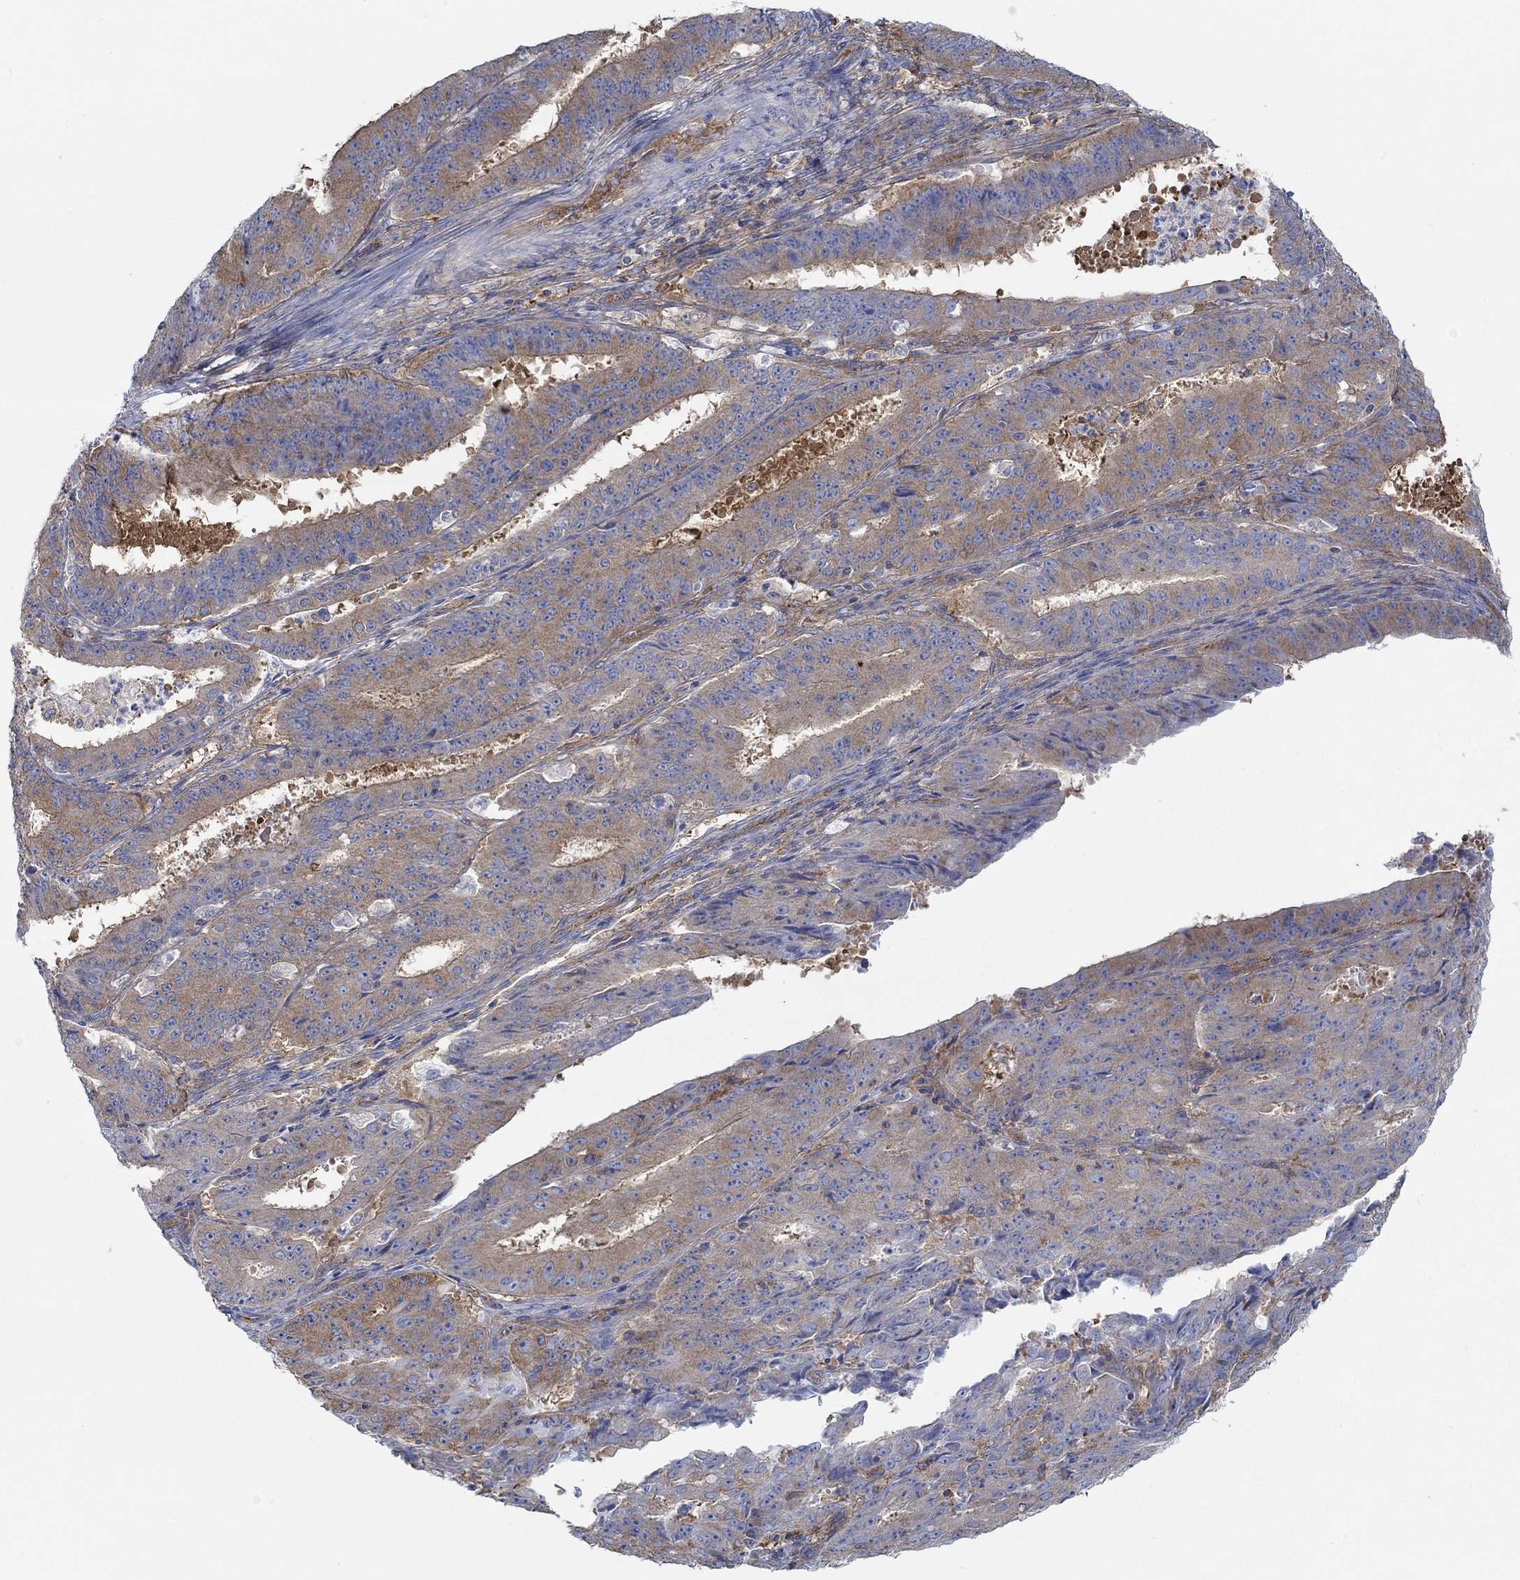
{"staining": {"intensity": "moderate", "quantity": ">75%", "location": "cytoplasmic/membranous"}, "tissue": "ovarian cancer", "cell_type": "Tumor cells", "image_type": "cancer", "snomed": [{"axis": "morphology", "description": "Carcinoma, endometroid"}, {"axis": "topography", "description": "Ovary"}], "caption": "Ovarian cancer (endometroid carcinoma) stained with a brown dye exhibits moderate cytoplasmic/membranous positive staining in about >75% of tumor cells.", "gene": "SPAG9", "patient": {"sex": "female", "age": 42}}